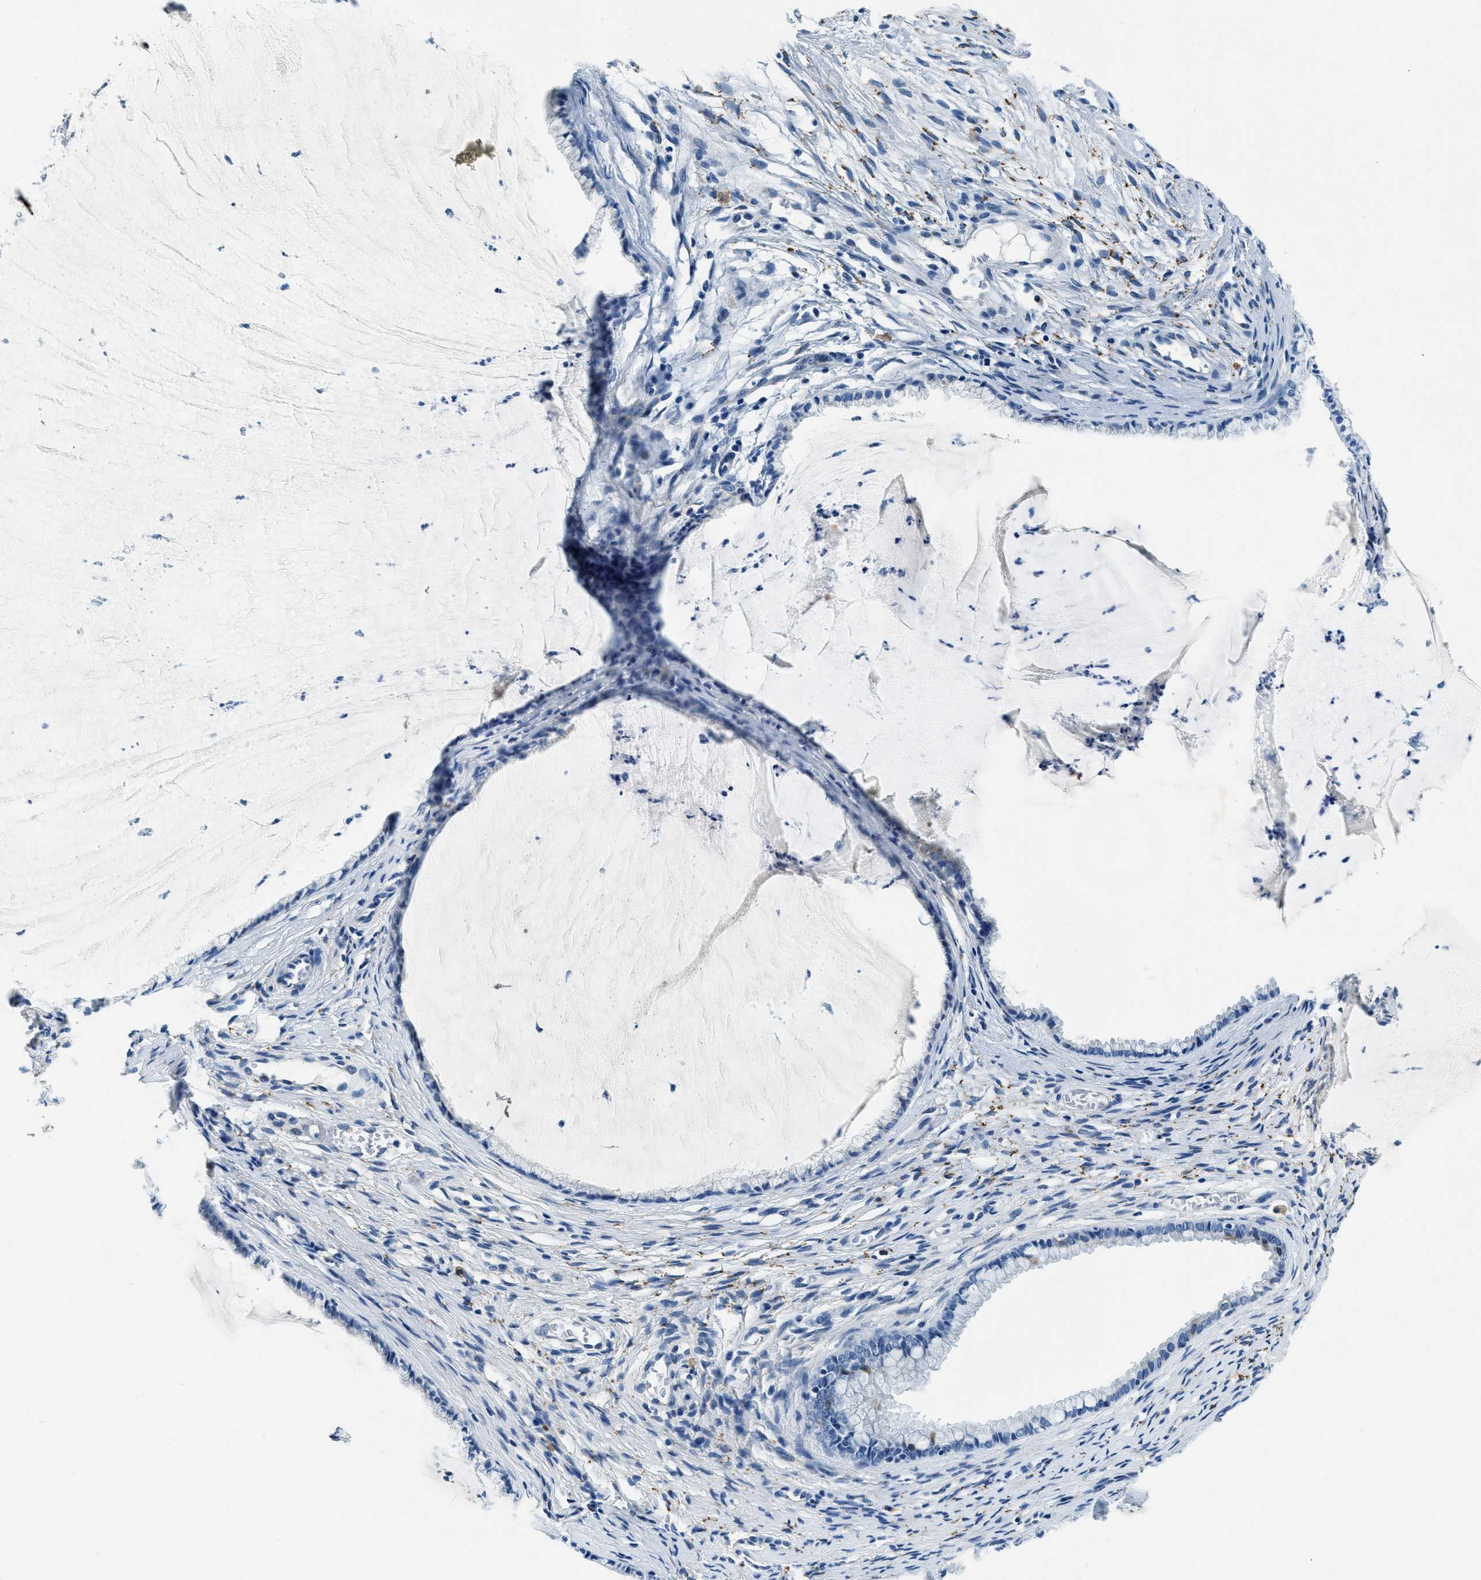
{"staining": {"intensity": "negative", "quantity": "none", "location": "none"}, "tissue": "cervix", "cell_type": "Glandular cells", "image_type": "normal", "snomed": [{"axis": "morphology", "description": "Normal tissue, NOS"}, {"axis": "topography", "description": "Cervix"}], "caption": "The immunohistochemistry (IHC) histopathology image has no significant staining in glandular cells of cervix. (DAB immunohistochemistry (IHC), high magnification).", "gene": "UBAC2", "patient": {"sex": "female", "age": 77}}